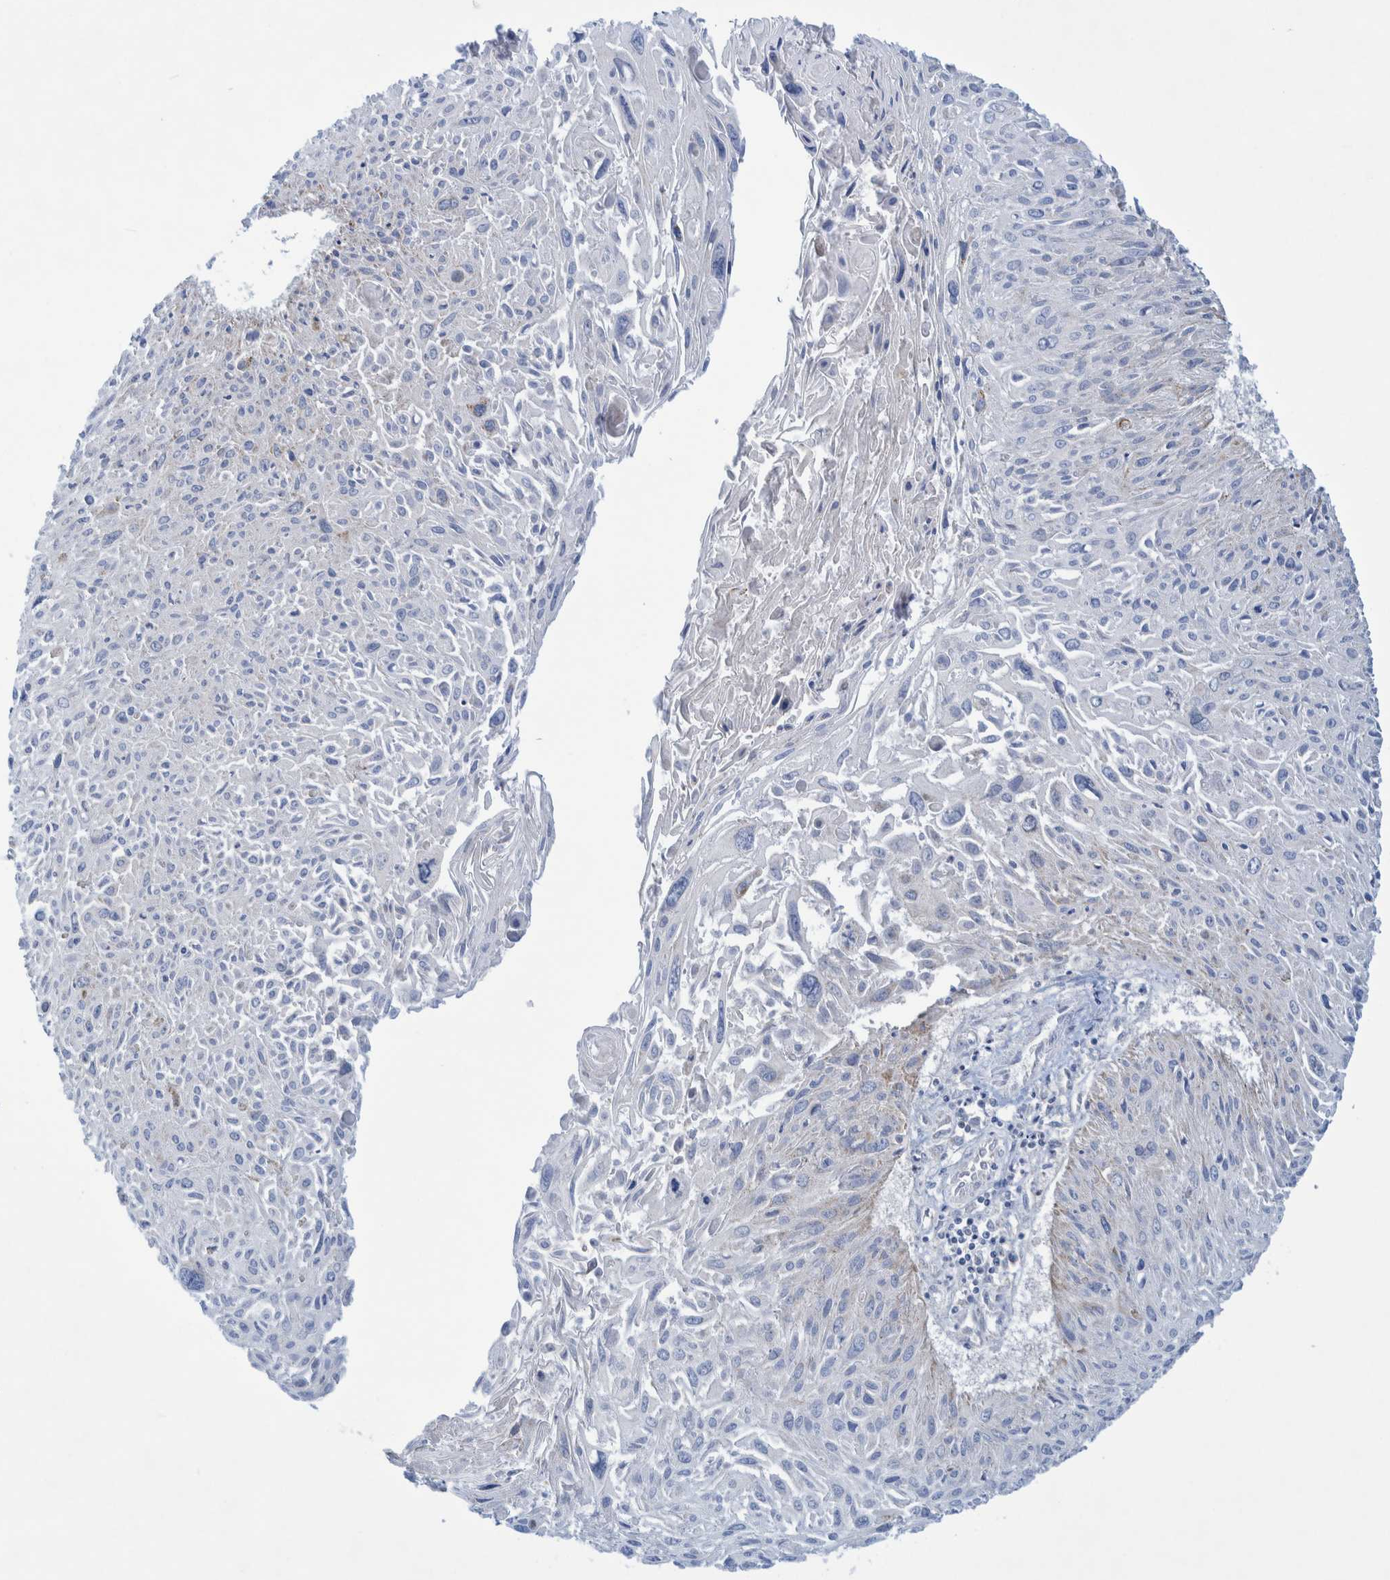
{"staining": {"intensity": "negative", "quantity": "none", "location": "none"}, "tissue": "cervical cancer", "cell_type": "Tumor cells", "image_type": "cancer", "snomed": [{"axis": "morphology", "description": "Squamous cell carcinoma, NOS"}, {"axis": "topography", "description": "Cervix"}], "caption": "A high-resolution histopathology image shows immunohistochemistry (IHC) staining of cervical cancer, which reveals no significant positivity in tumor cells. The staining was performed using DAB to visualize the protein expression in brown, while the nuclei were stained in blue with hematoxylin (Magnification: 20x).", "gene": "MRPS7", "patient": {"sex": "female", "age": 51}}